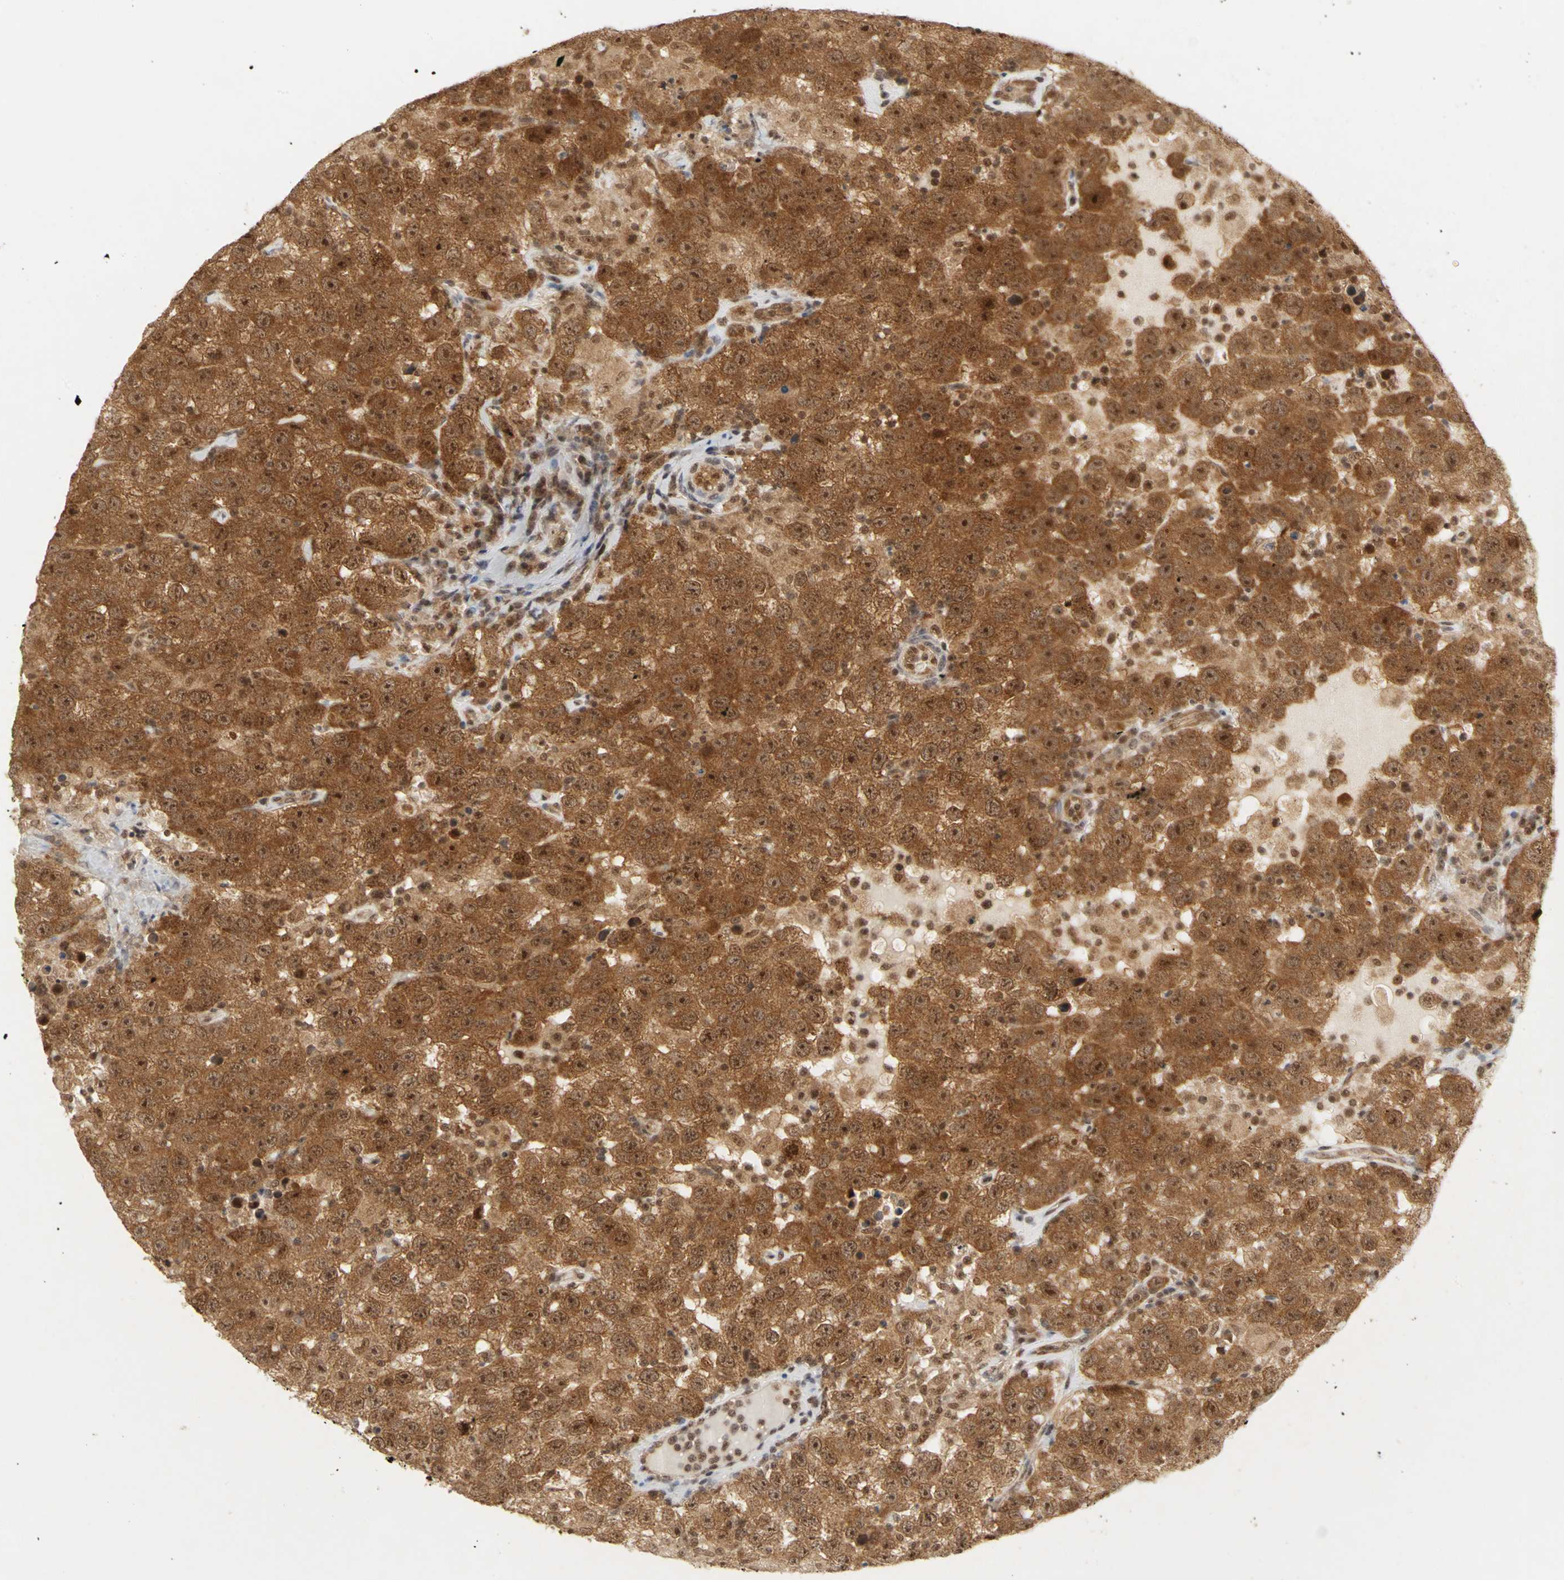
{"staining": {"intensity": "moderate", "quantity": ">75%", "location": "cytoplasmic/membranous,nuclear"}, "tissue": "testis cancer", "cell_type": "Tumor cells", "image_type": "cancer", "snomed": [{"axis": "morphology", "description": "Seminoma, NOS"}, {"axis": "topography", "description": "Testis"}], "caption": "Testis cancer (seminoma) stained with a protein marker shows moderate staining in tumor cells.", "gene": "CSNK2B", "patient": {"sex": "male", "age": 41}}